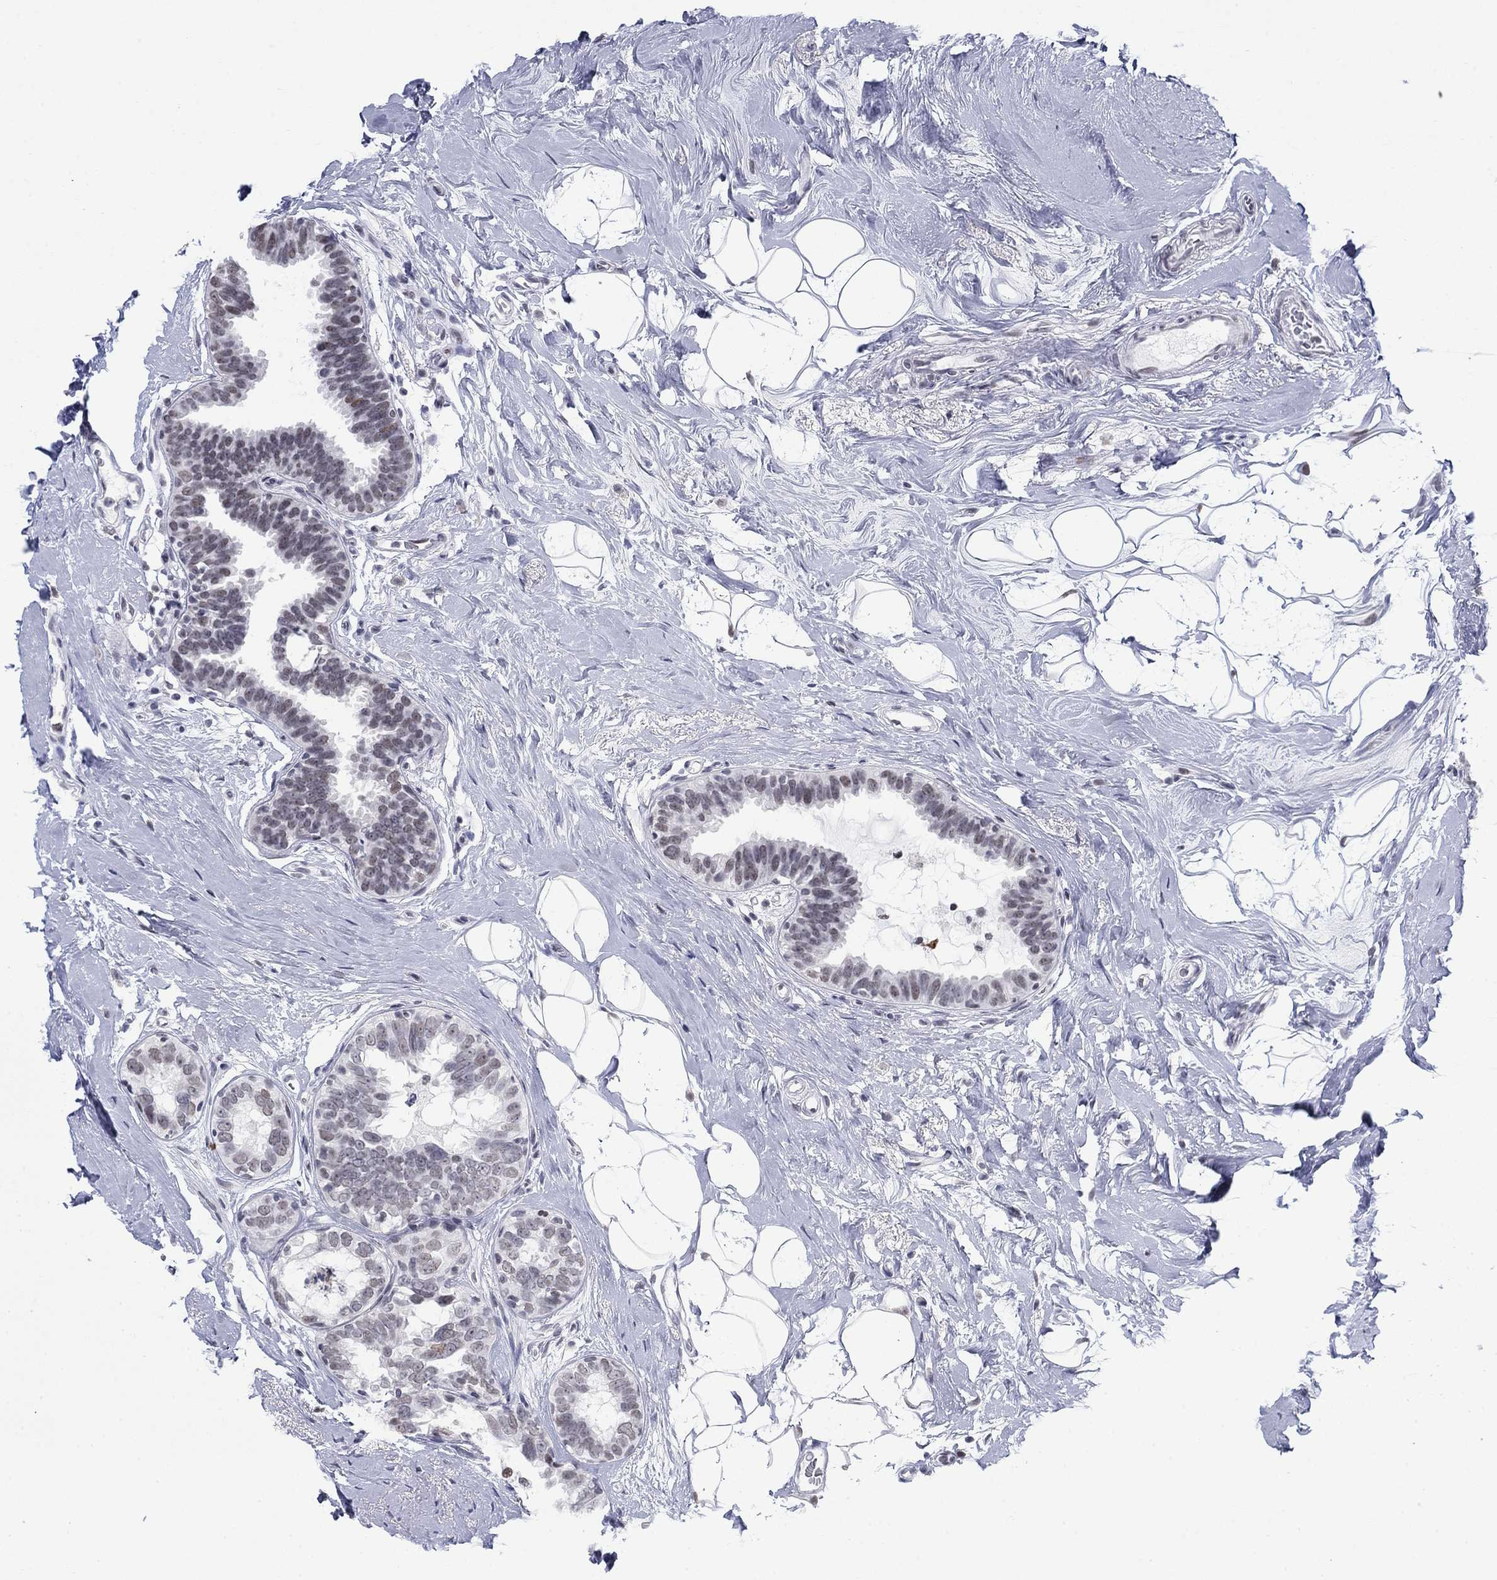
{"staining": {"intensity": "negative", "quantity": "none", "location": "none"}, "tissue": "breast cancer", "cell_type": "Tumor cells", "image_type": "cancer", "snomed": [{"axis": "morphology", "description": "Duct carcinoma"}, {"axis": "topography", "description": "Breast"}], "caption": "IHC histopathology image of neoplastic tissue: human breast cancer stained with DAB demonstrates no significant protein expression in tumor cells.", "gene": "NPAS3", "patient": {"sex": "female", "age": 55}}